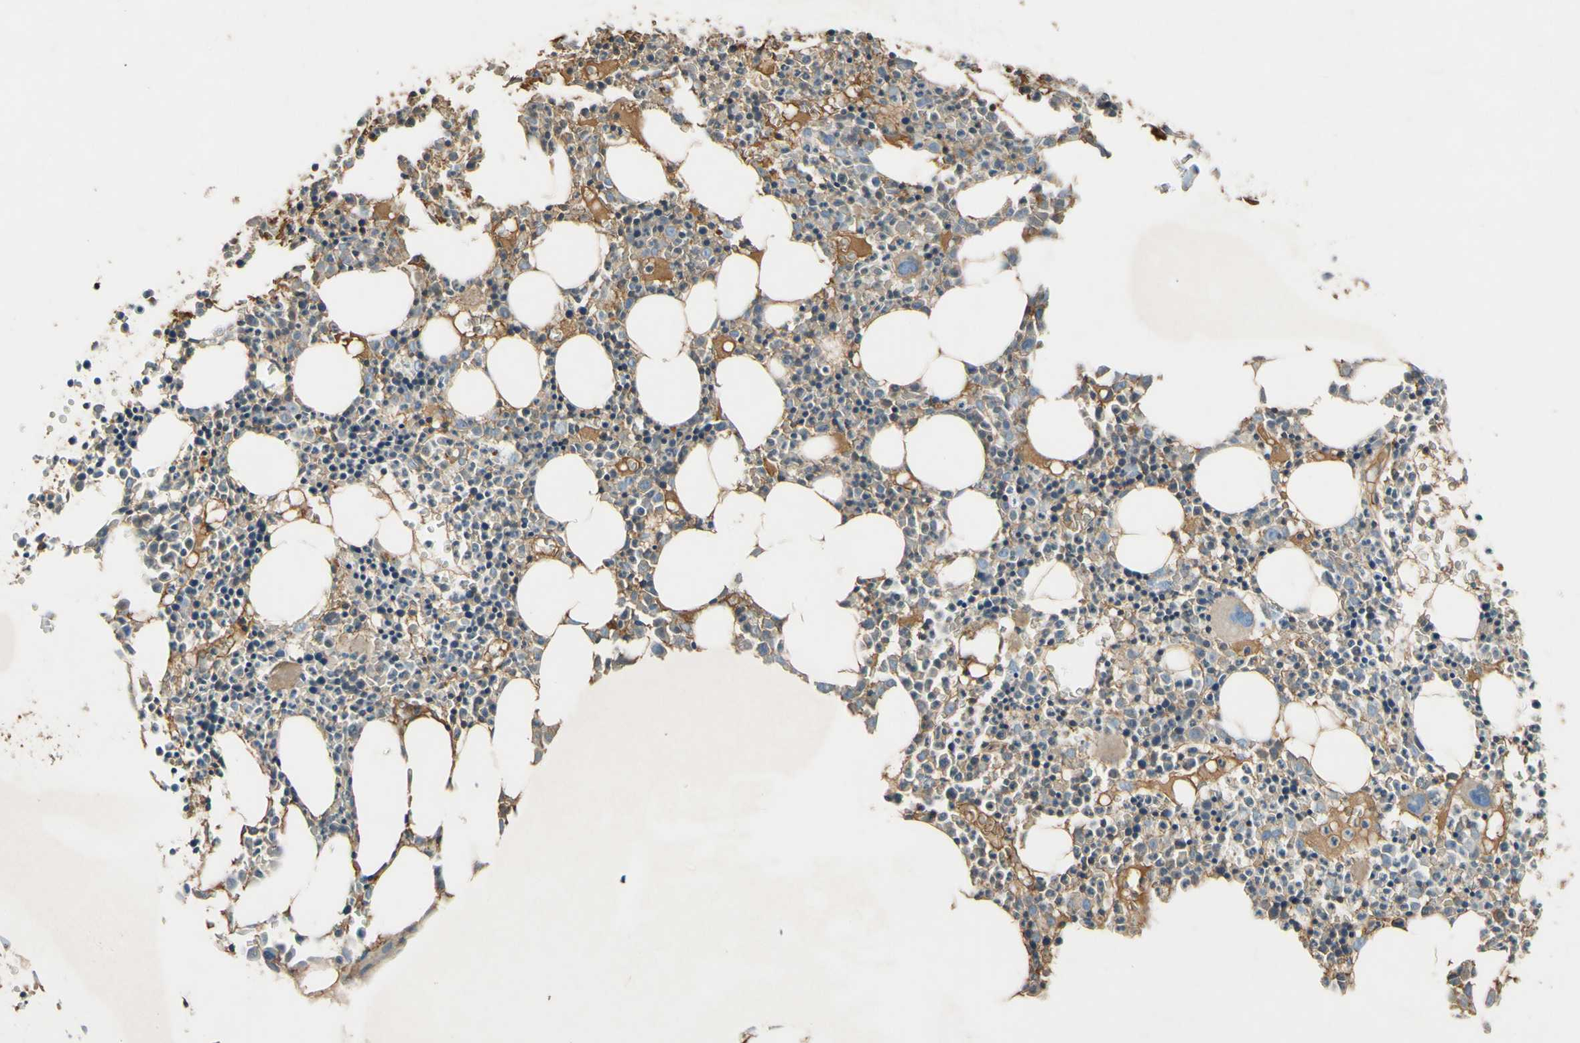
{"staining": {"intensity": "moderate", "quantity": "<25%", "location": "cytoplasmic/membranous"}, "tissue": "bone marrow", "cell_type": "Hematopoietic cells", "image_type": "normal", "snomed": [{"axis": "morphology", "description": "Normal tissue, NOS"}, {"axis": "morphology", "description": "Inflammation, NOS"}, {"axis": "topography", "description": "Bone marrow"}], "caption": "Bone marrow stained with immunohistochemistry (IHC) displays moderate cytoplasmic/membranous staining in approximately <25% of hematopoietic cells.", "gene": "TIMP2", "patient": {"sex": "female", "age": 17}}